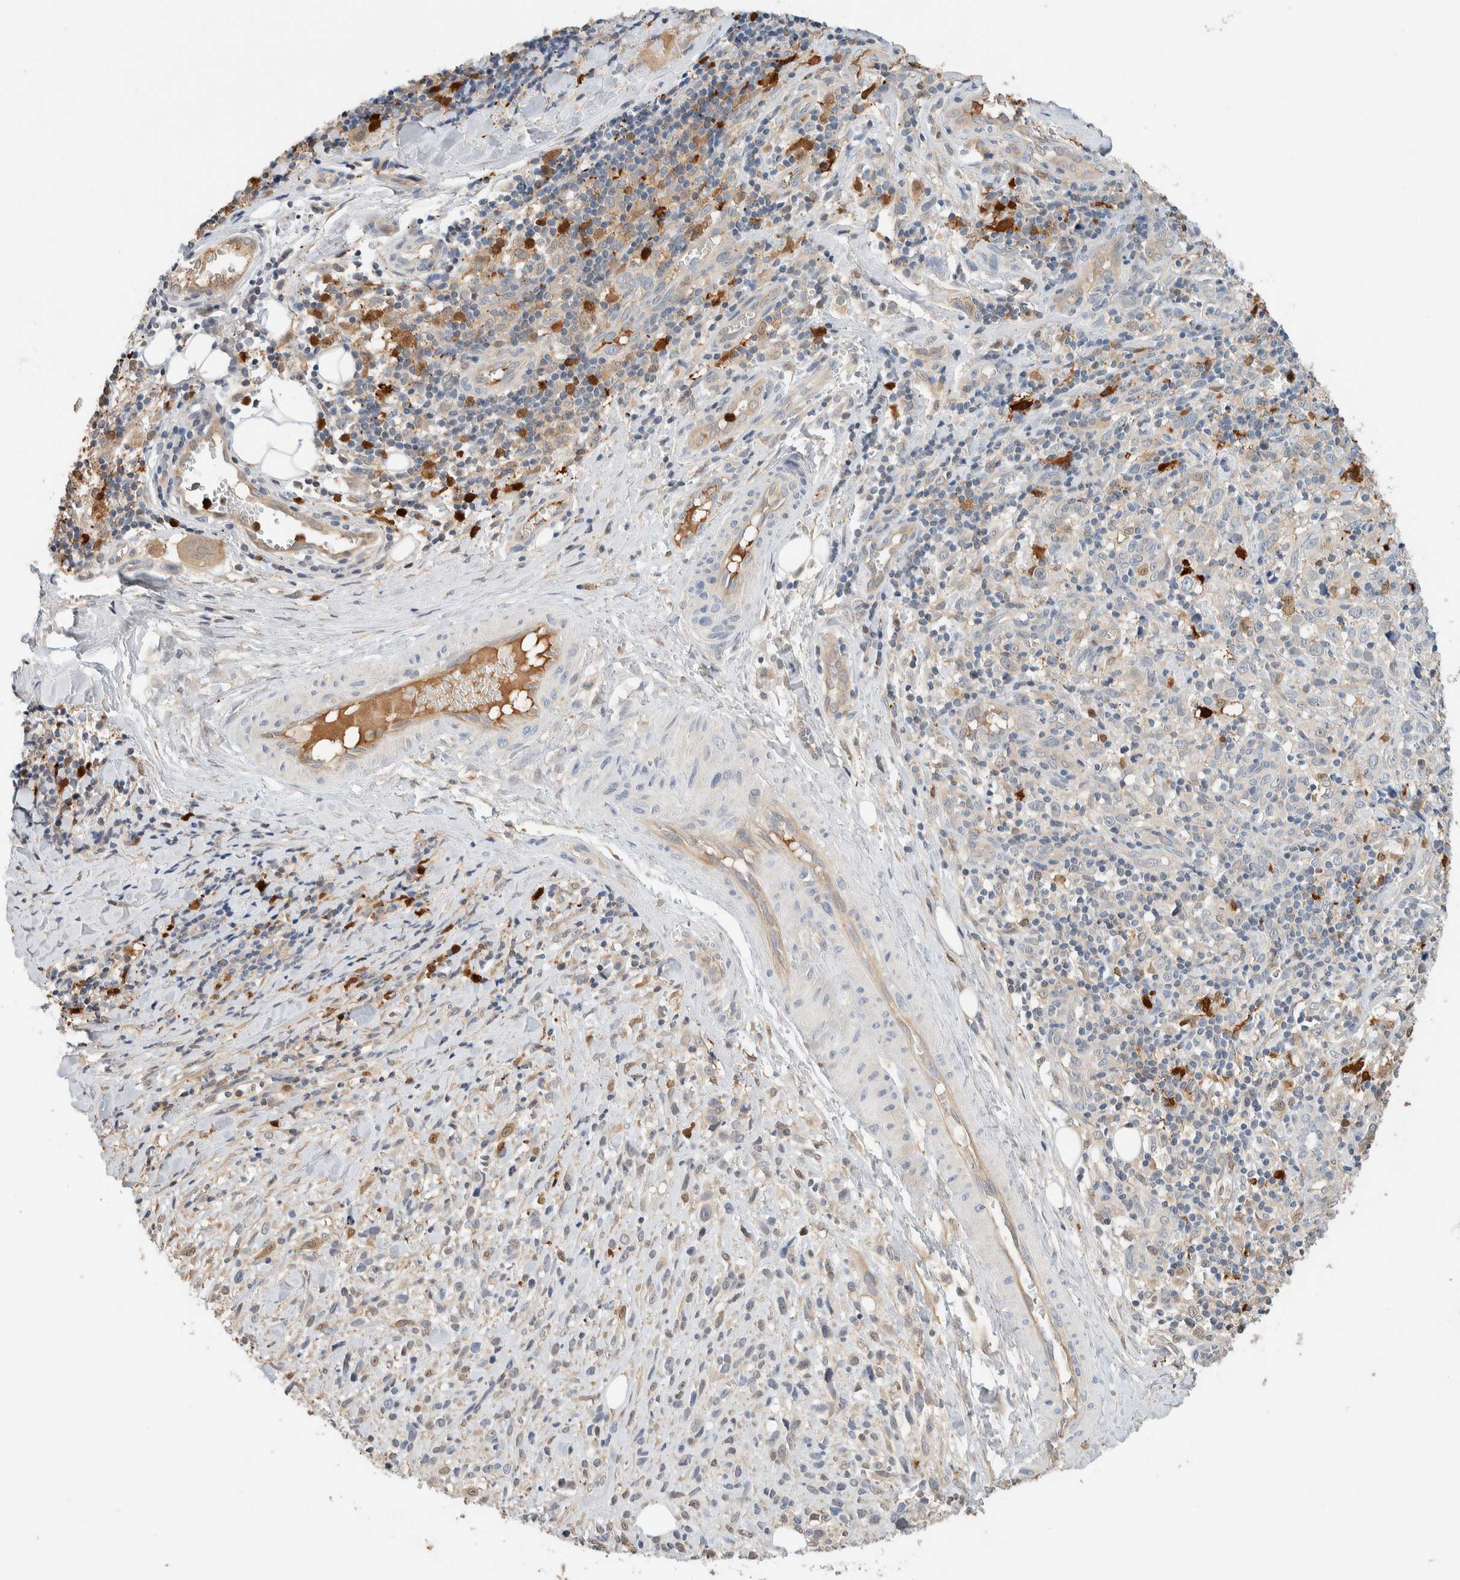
{"staining": {"intensity": "negative", "quantity": "none", "location": "none"}, "tissue": "melanoma", "cell_type": "Tumor cells", "image_type": "cancer", "snomed": [{"axis": "morphology", "description": "Malignant melanoma, NOS"}, {"axis": "topography", "description": "Skin"}], "caption": "IHC of melanoma reveals no expression in tumor cells.", "gene": "SETD4", "patient": {"sex": "female", "age": 55}}